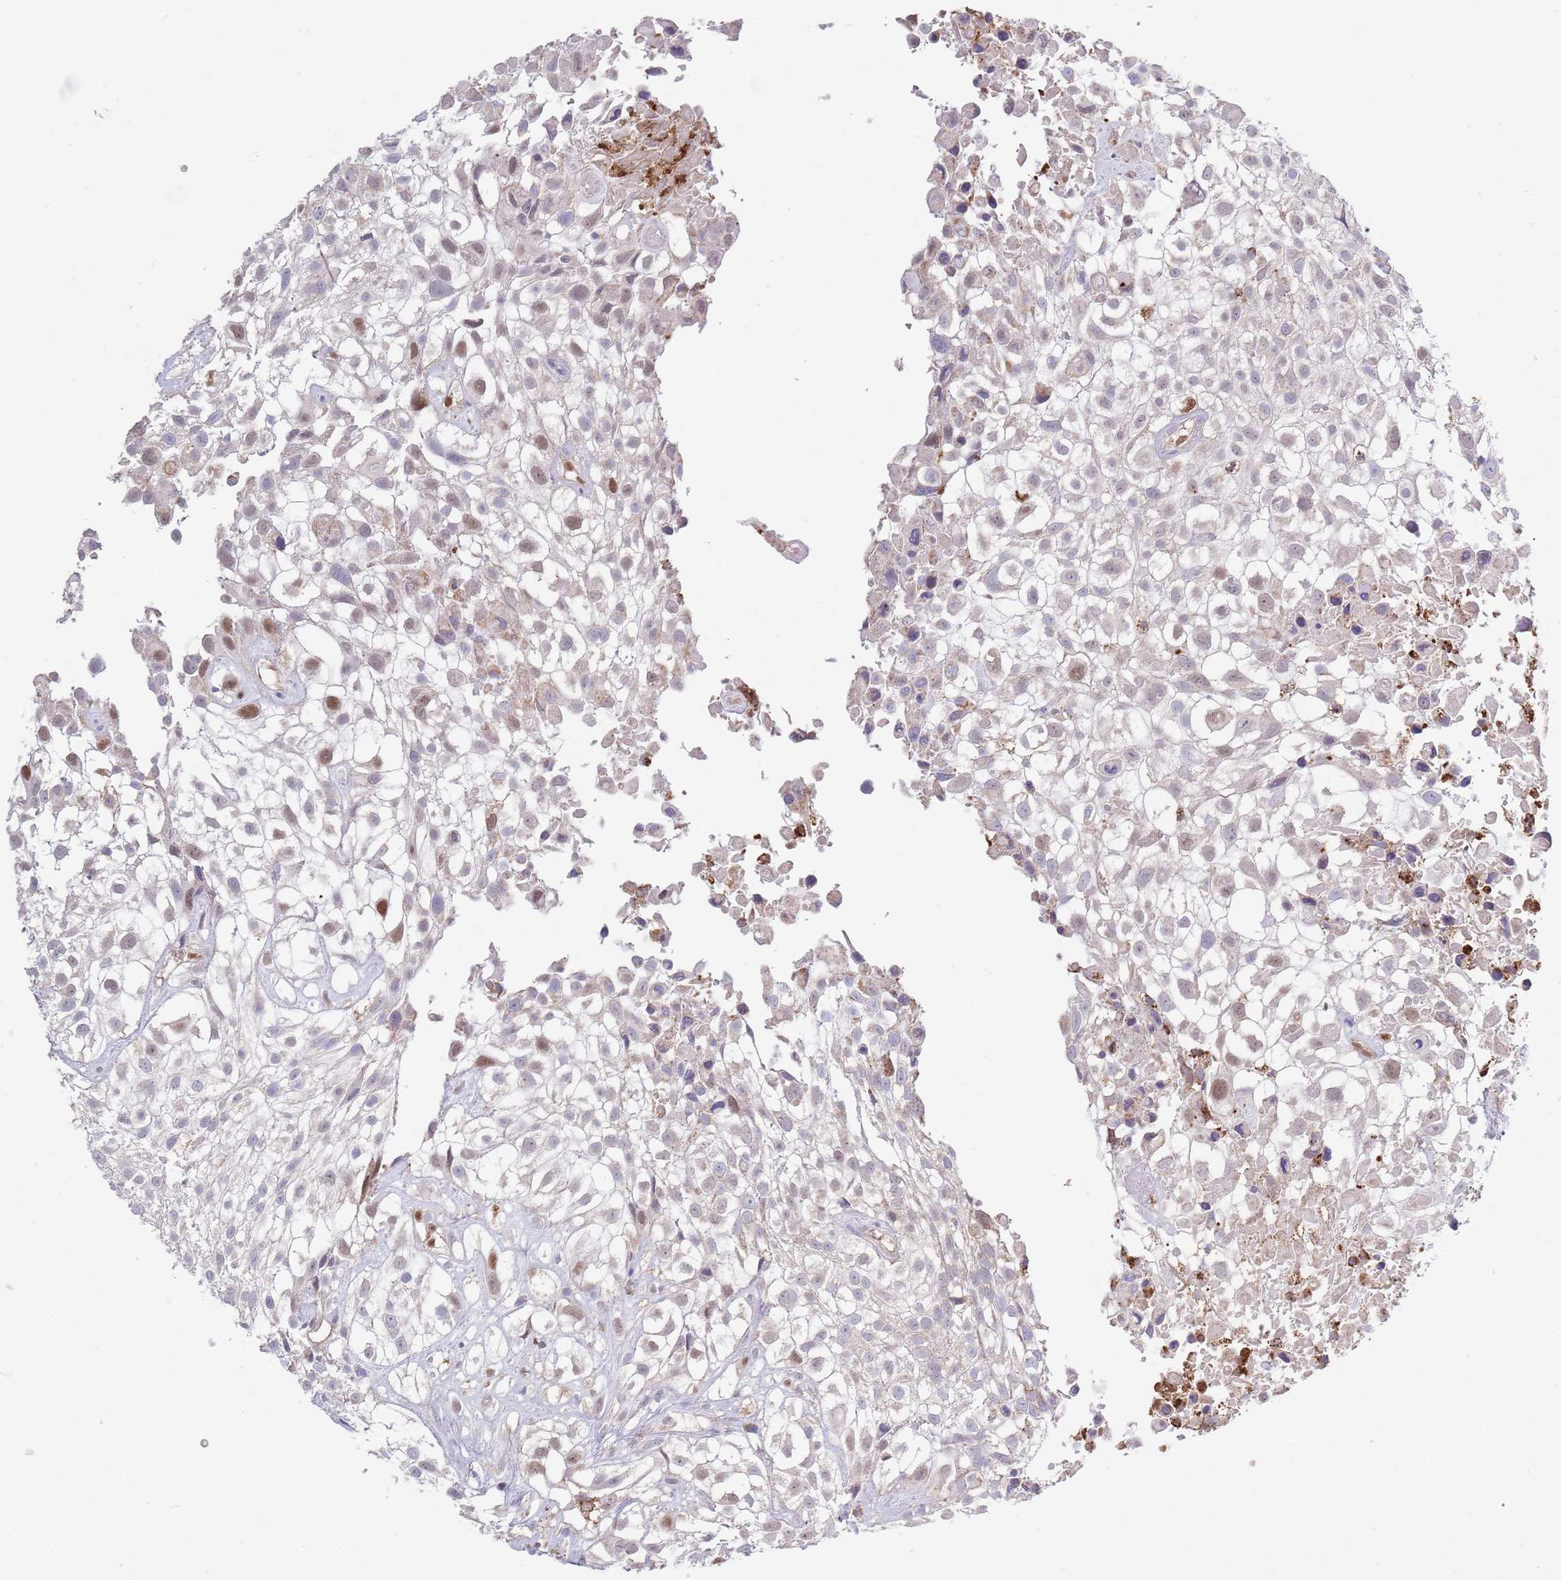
{"staining": {"intensity": "weak", "quantity": "25%-75%", "location": "nuclear"}, "tissue": "urothelial cancer", "cell_type": "Tumor cells", "image_type": "cancer", "snomed": [{"axis": "morphology", "description": "Urothelial carcinoma, High grade"}, {"axis": "topography", "description": "Urinary bladder"}], "caption": "This micrograph shows IHC staining of human high-grade urothelial carcinoma, with low weak nuclear expression in approximately 25%-75% of tumor cells.", "gene": "DDT", "patient": {"sex": "male", "age": 56}}